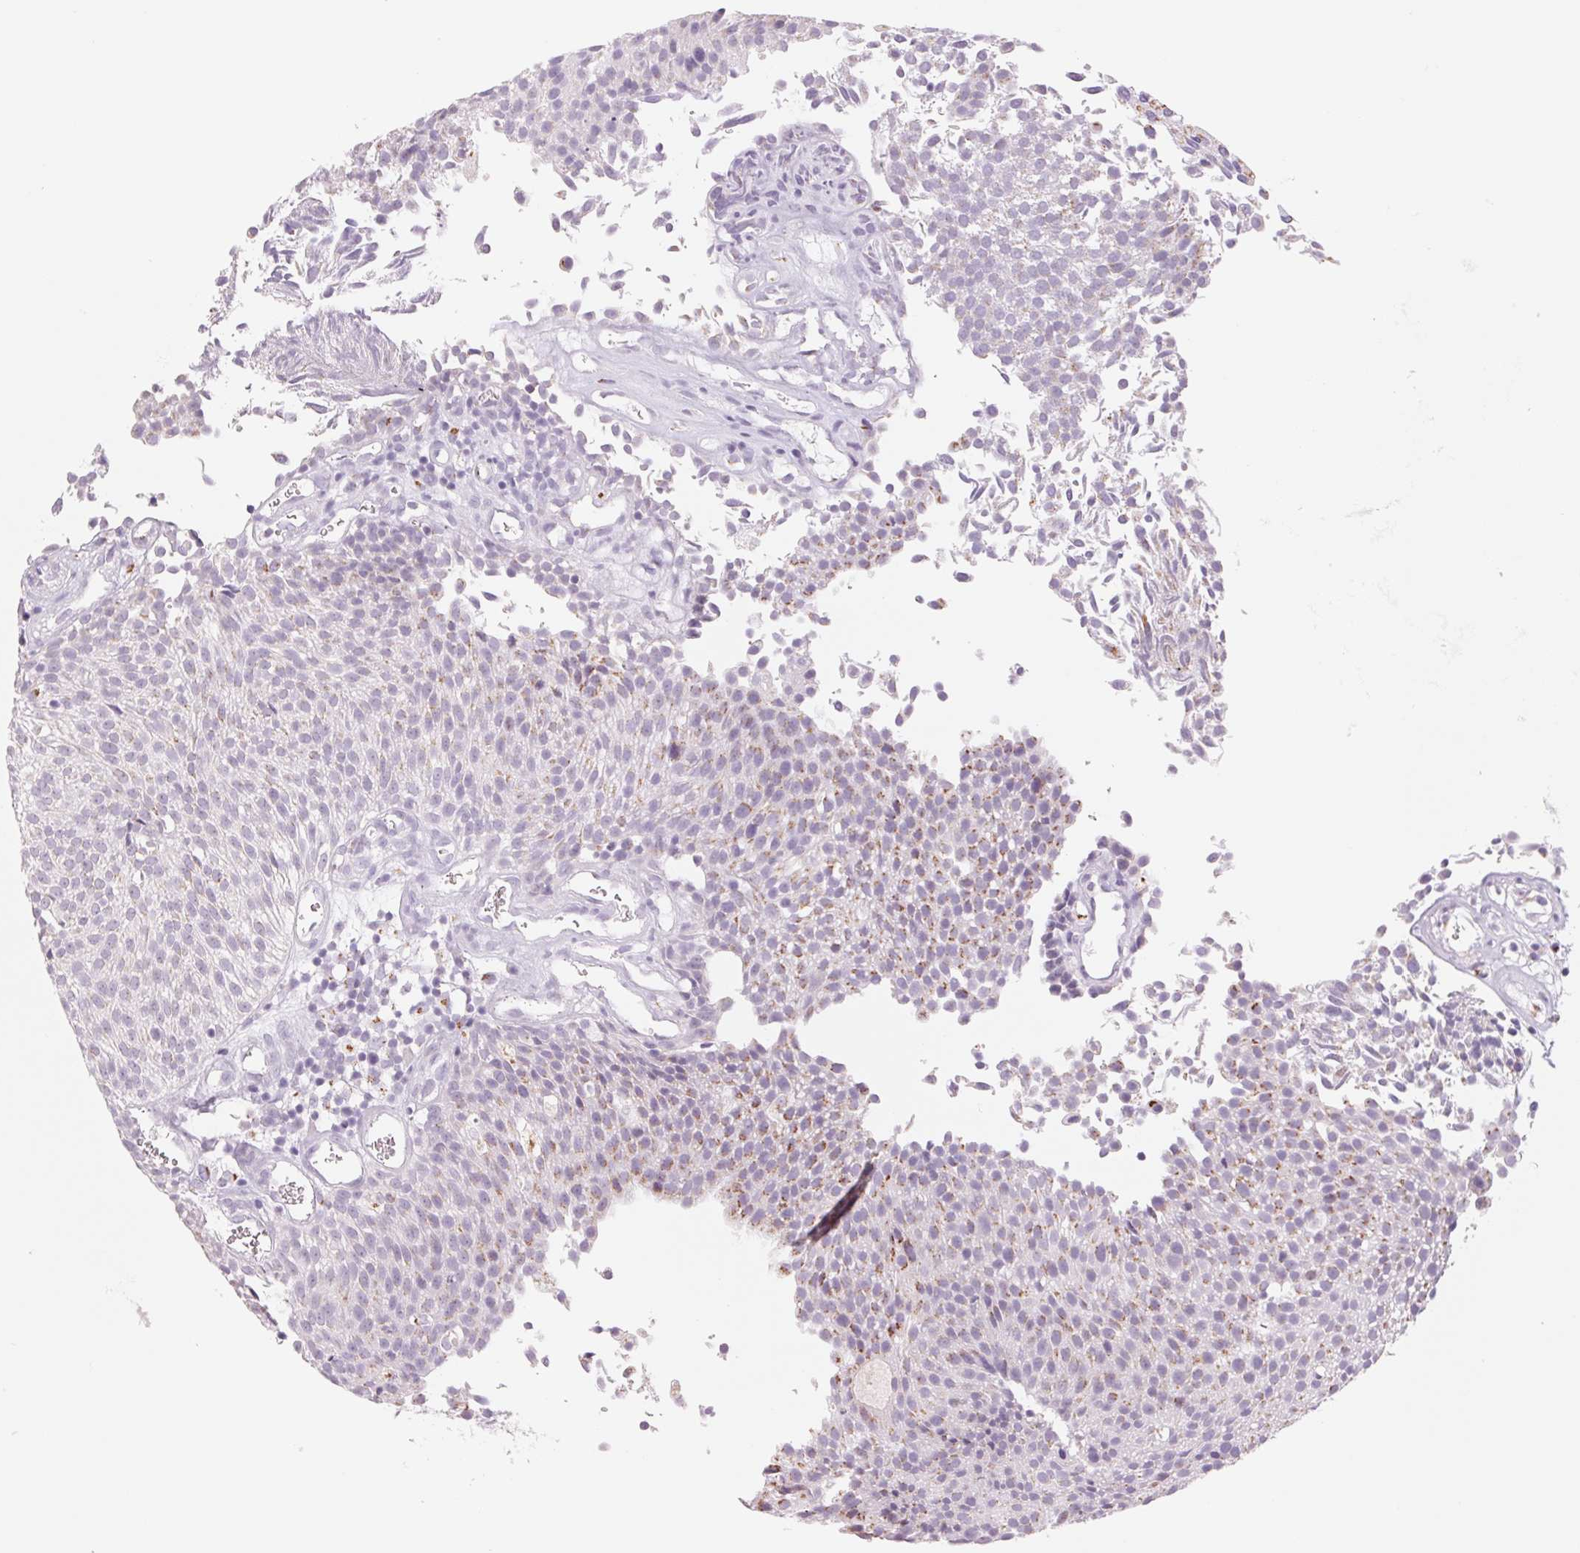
{"staining": {"intensity": "moderate", "quantity": "<25%", "location": "cytoplasmic/membranous"}, "tissue": "urothelial cancer", "cell_type": "Tumor cells", "image_type": "cancer", "snomed": [{"axis": "morphology", "description": "Urothelial carcinoma, Low grade"}, {"axis": "topography", "description": "Urinary bladder"}], "caption": "IHC of human urothelial cancer exhibits low levels of moderate cytoplasmic/membranous positivity in approximately <25% of tumor cells.", "gene": "GALNT7", "patient": {"sex": "female", "age": 79}}